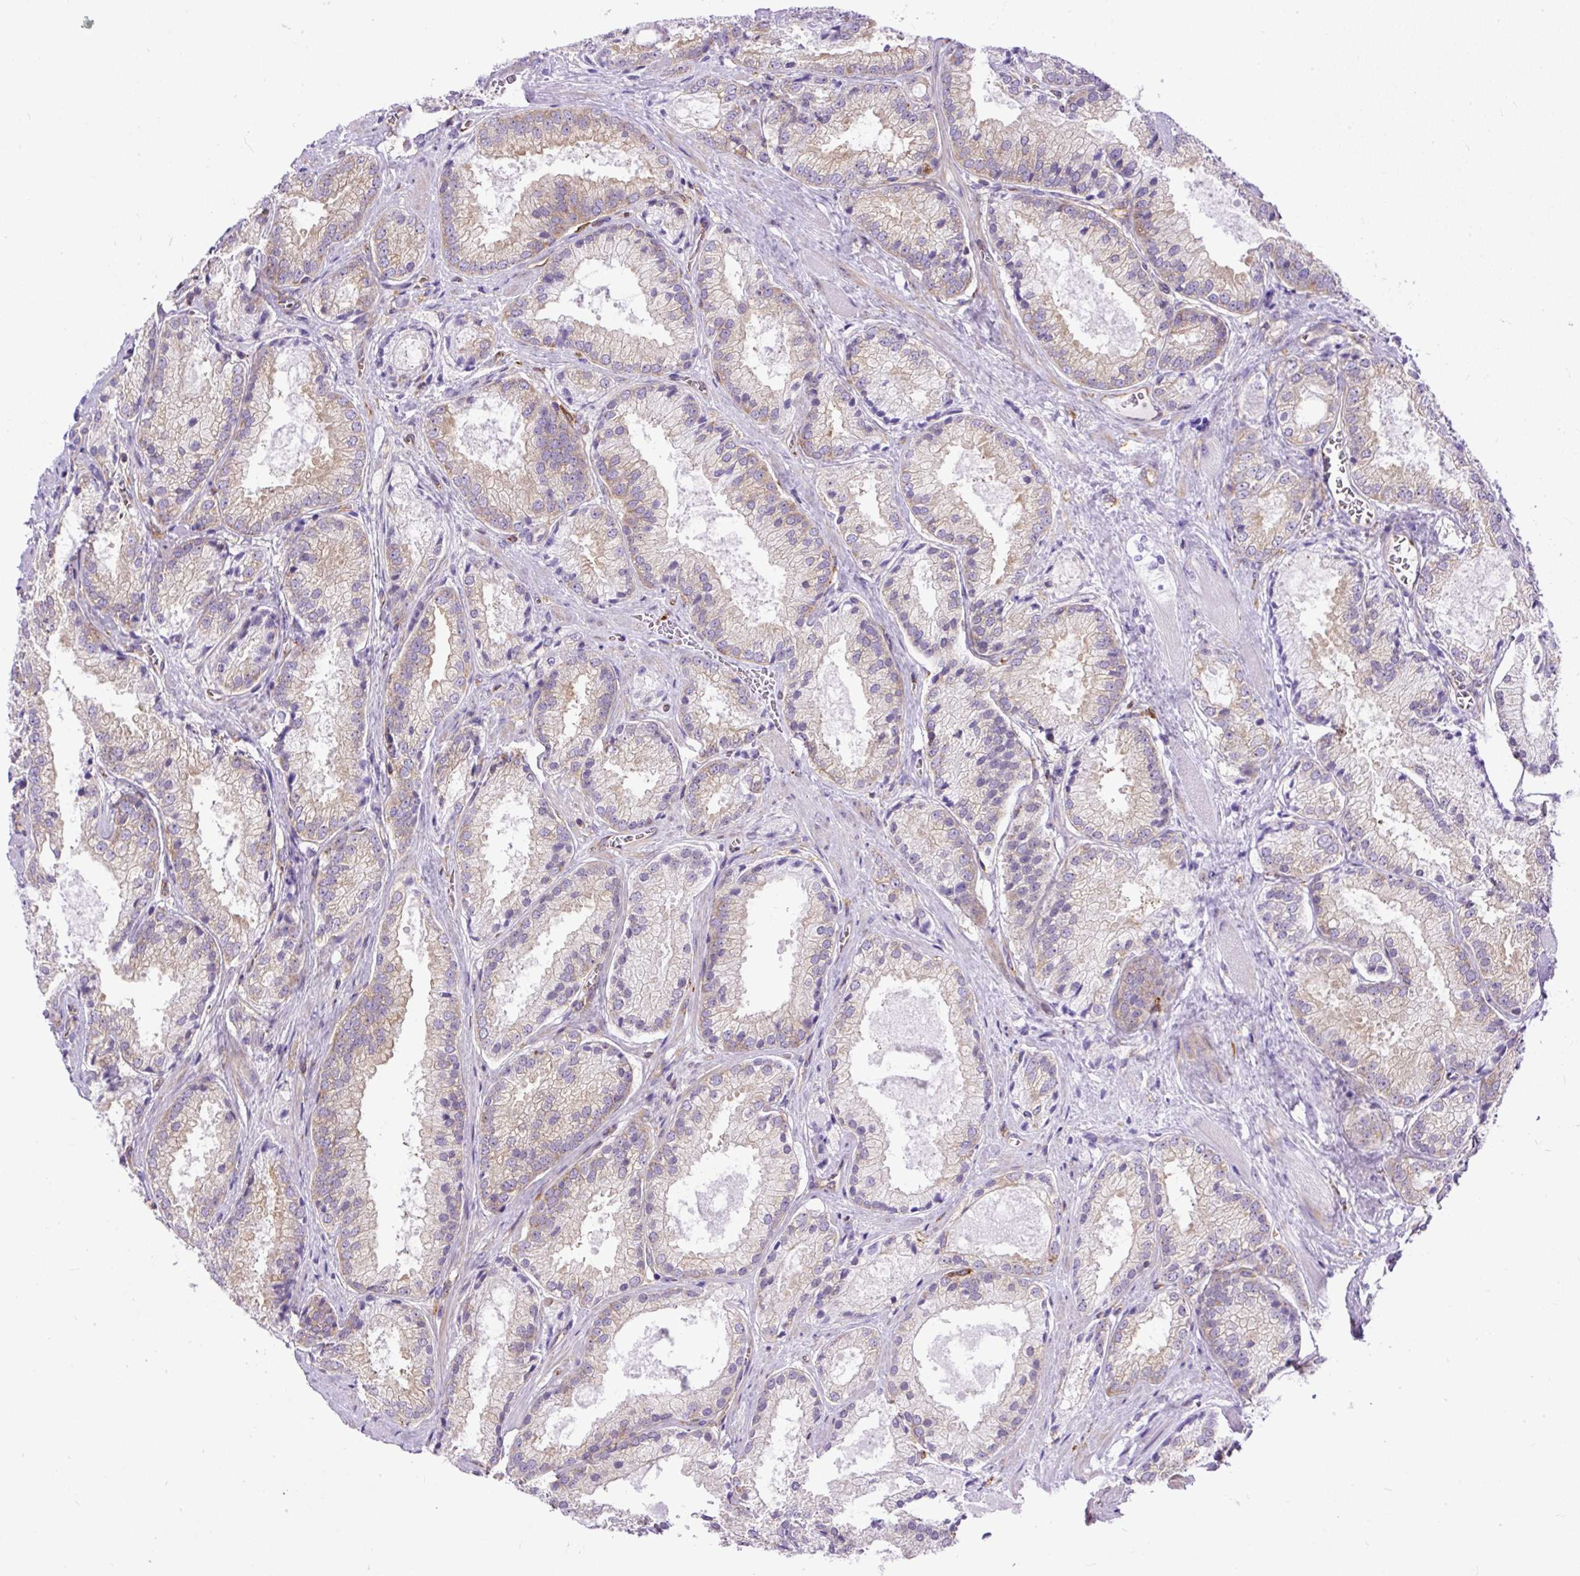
{"staining": {"intensity": "weak", "quantity": "<25%", "location": "cytoplasmic/membranous"}, "tissue": "prostate cancer", "cell_type": "Tumor cells", "image_type": "cancer", "snomed": [{"axis": "morphology", "description": "Adenocarcinoma, High grade"}, {"axis": "topography", "description": "Prostate"}], "caption": "Tumor cells show no significant expression in adenocarcinoma (high-grade) (prostate).", "gene": "MAP1S", "patient": {"sex": "male", "age": 68}}